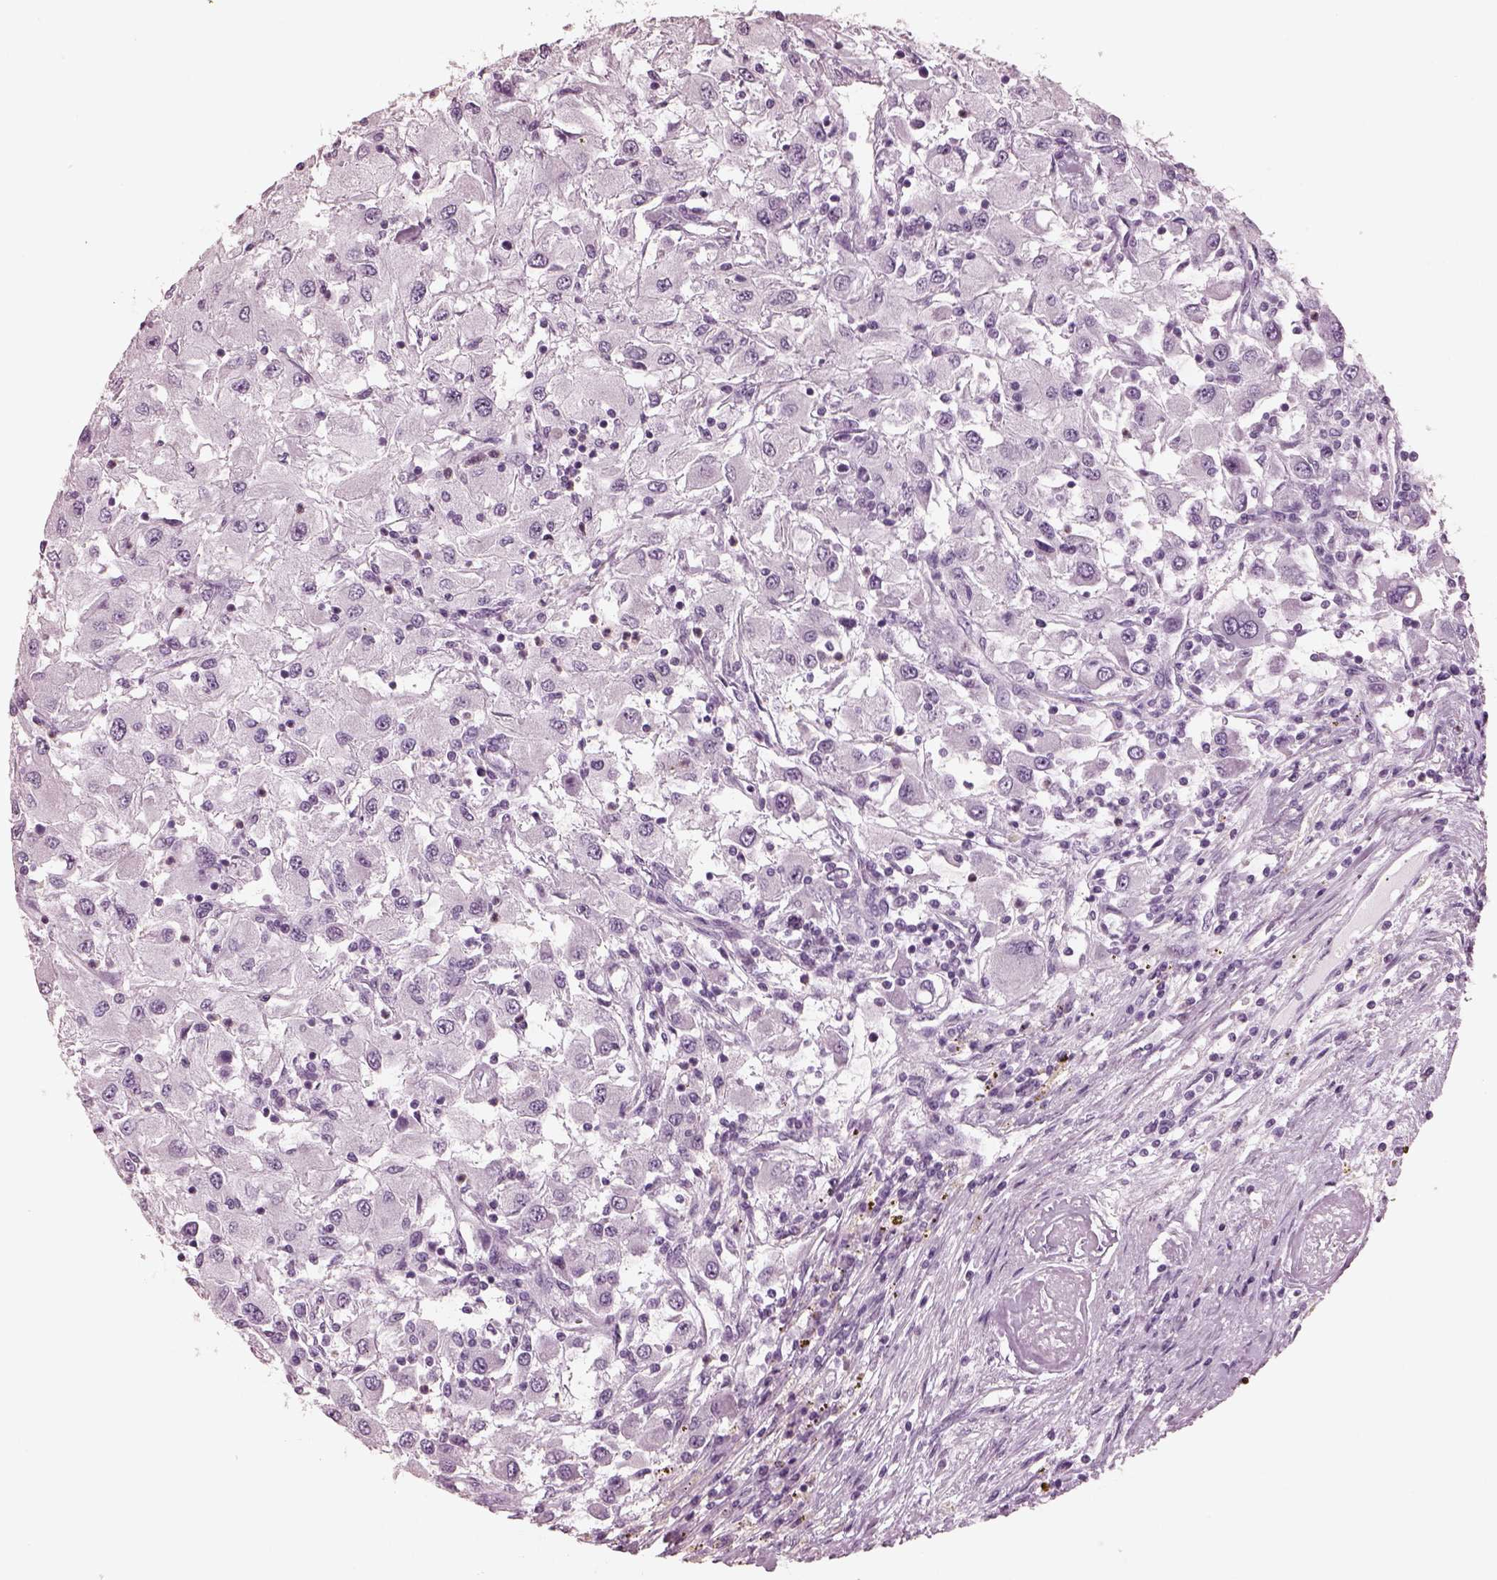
{"staining": {"intensity": "negative", "quantity": "none", "location": "none"}, "tissue": "renal cancer", "cell_type": "Tumor cells", "image_type": "cancer", "snomed": [{"axis": "morphology", "description": "Adenocarcinoma, NOS"}, {"axis": "topography", "description": "Kidney"}], "caption": "Immunohistochemical staining of renal cancer exhibits no significant expression in tumor cells.", "gene": "CSH1", "patient": {"sex": "female", "age": 67}}